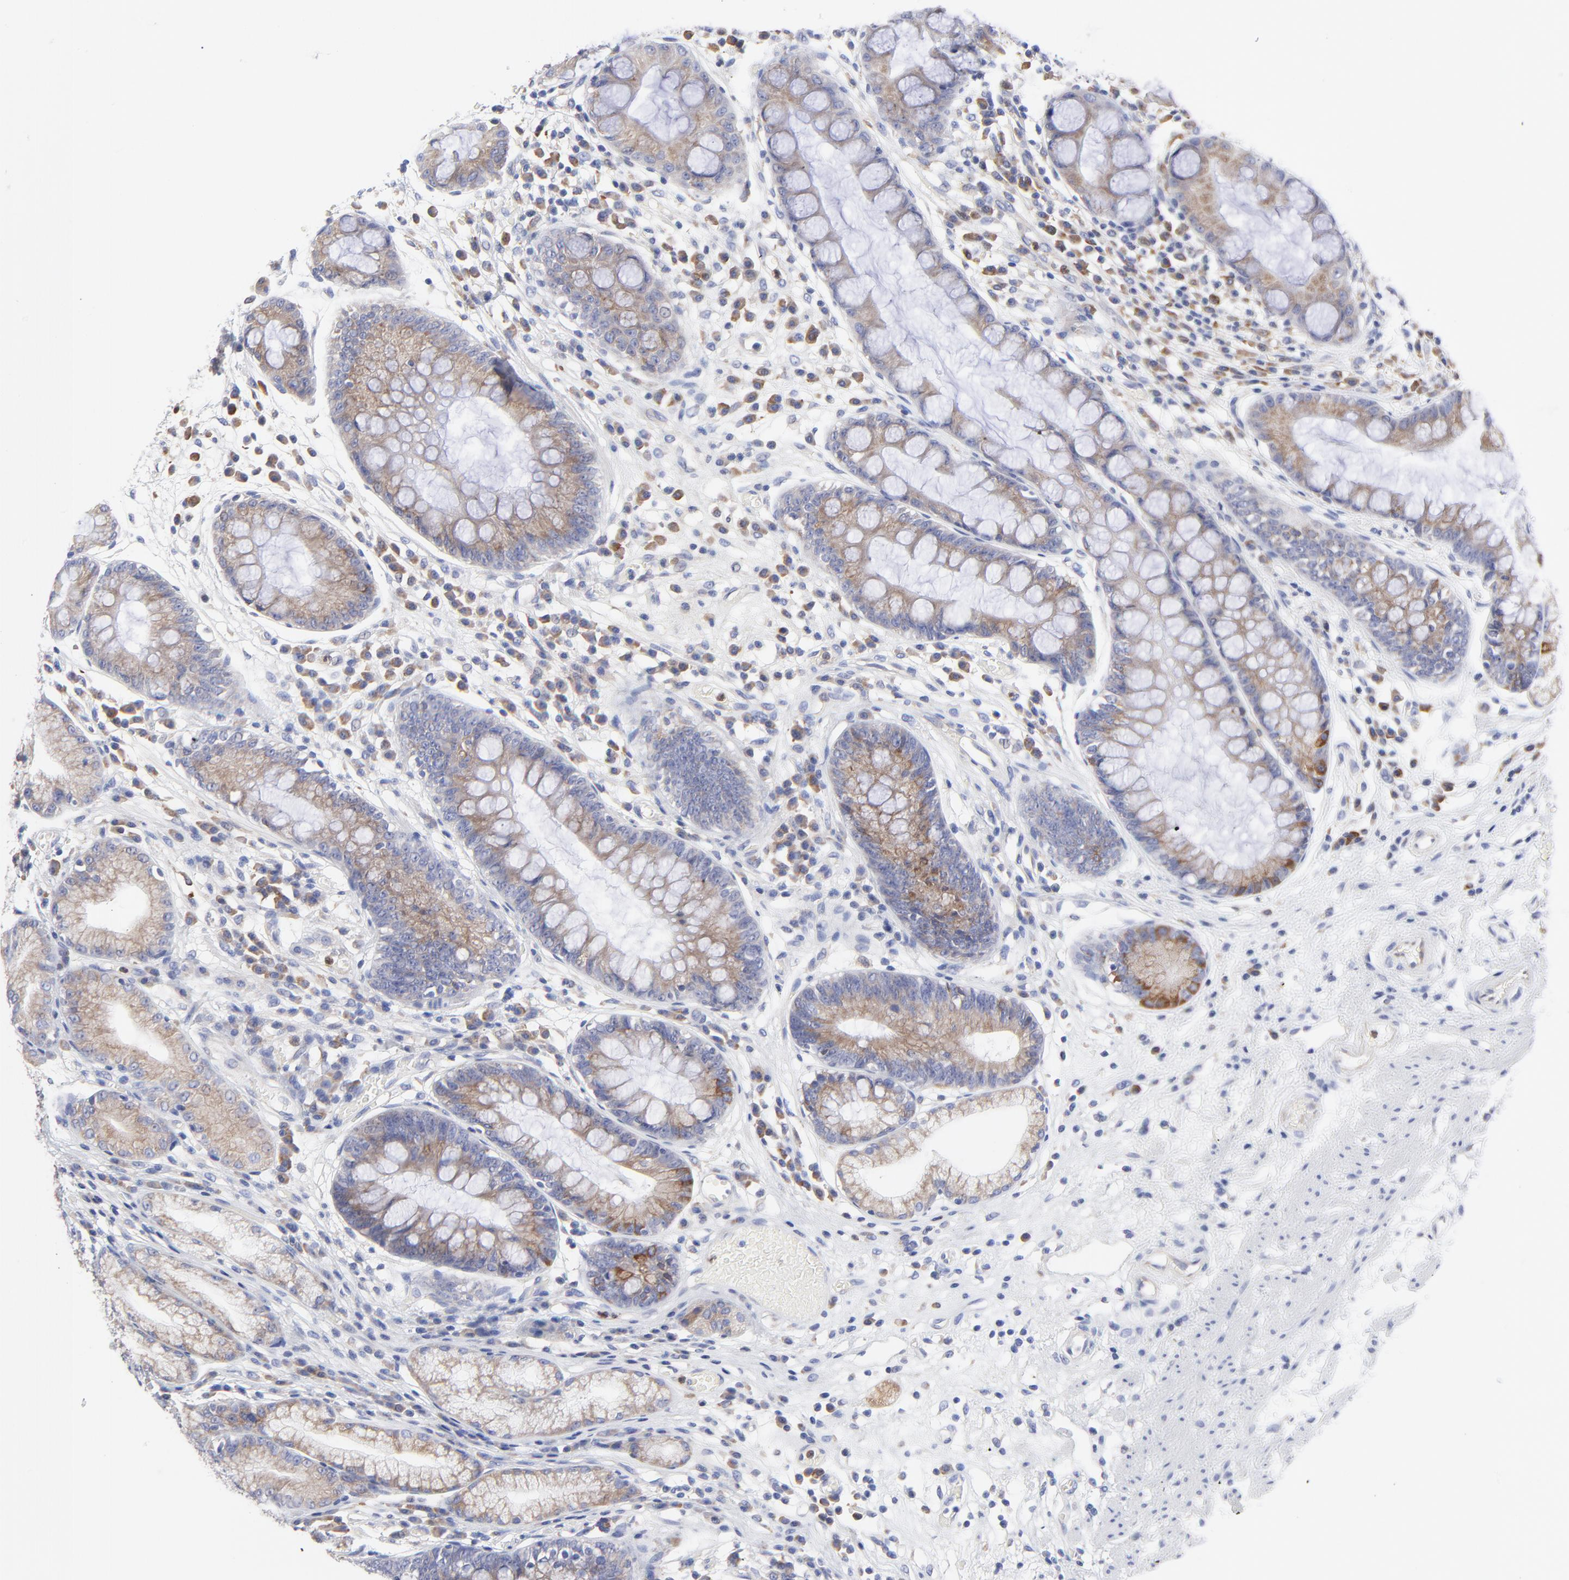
{"staining": {"intensity": "moderate", "quantity": ">75%", "location": "cytoplasmic/membranous"}, "tissue": "stomach", "cell_type": "Glandular cells", "image_type": "normal", "snomed": [{"axis": "morphology", "description": "Normal tissue, NOS"}, {"axis": "morphology", "description": "Inflammation, NOS"}, {"axis": "topography", "description": "Stomach, lower"}], "caption": "Brown immunohistochemical staining in benign stomach exhibits moderate cytoplasmic/membranous staining in approximately >75% of glandular cells. Using DAB (brown) and hematoxylin (blue) stains, captured at high magnification using brightfield microscopy.", "gene": "MOSPD2", "patient": {"sex": "male", "age": 59}}